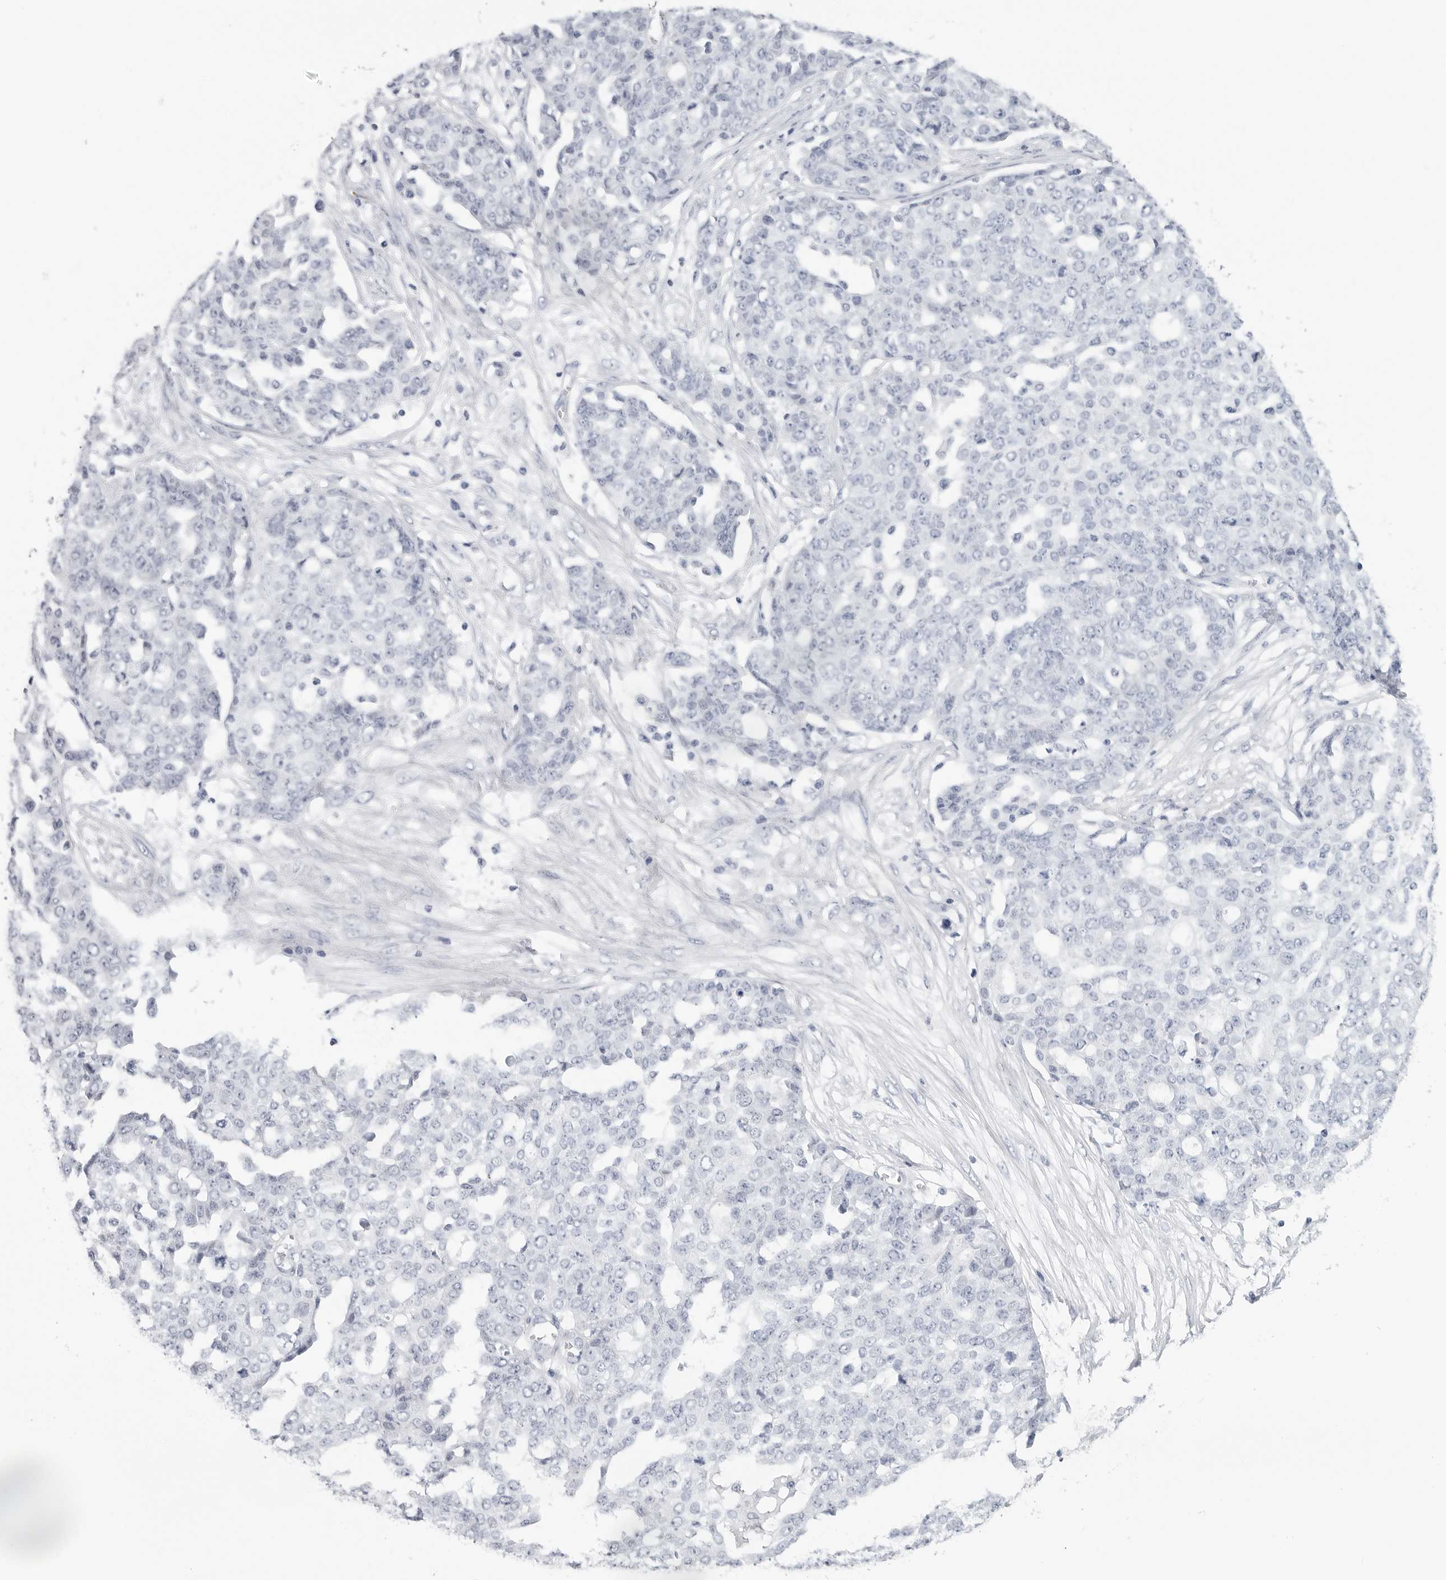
{"staining": {"intensity": "negative", "quantity": "none", "location": "none"}, "tissue": "ovarian cancer", "cell_type": "Tumor cells", "image_type": "cancer", "snomed": [{"axis": "morphology", "description": "Cystadenocarcinoma, serous, NOS"}, {"axis": "topography", "description": "Soft tissue"}, {"axis": "topography", "description": "Ovary"}], "caption": "This is an immunohistochemistry micrograph of human ovarian cancer (serous cystadenocarcinoma). There is no expression in tumor cells.", "gene": "HSPB7", "patient": {"sex": "female", "age": 57}}